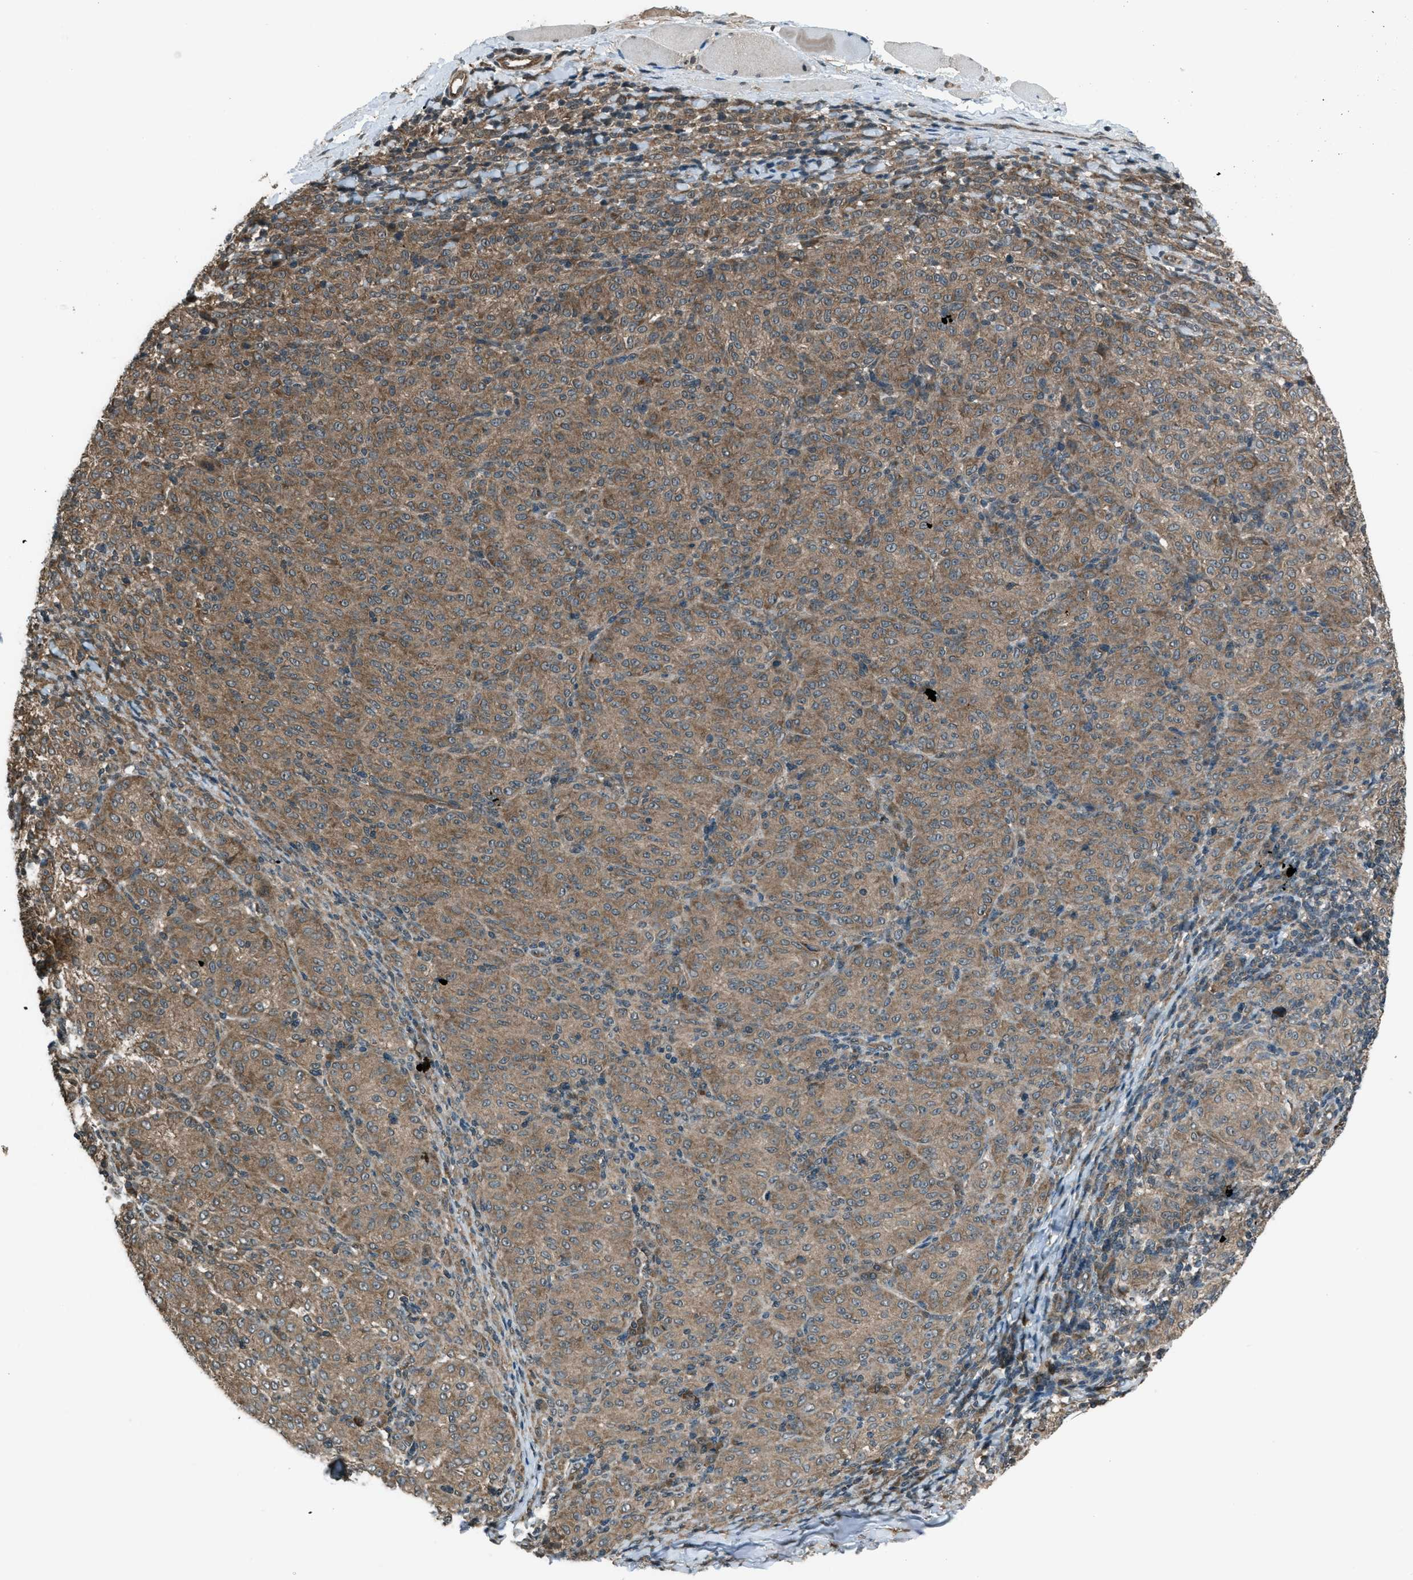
{"staining": {"intensity": "moderate", "quantity": ">75%", "location": "cytoplasmic/membranous"}, "tissue": "melanoma", "cell_type": "Tumor cells", "image_type": "cancer", "snomed": [{"axis": "morphology", "description": "Malignant melanoma, NOS"}, {"axis": "topography", "description": "Skin"}], "caption": "Immunohistochemical staining of human melanoma reveals moderate cytoplasmic/membranous protein positivity in approximately >75% of tumor cells.", "gene": "ASAP2", "patient": {"sex": "female", "age": 72}}